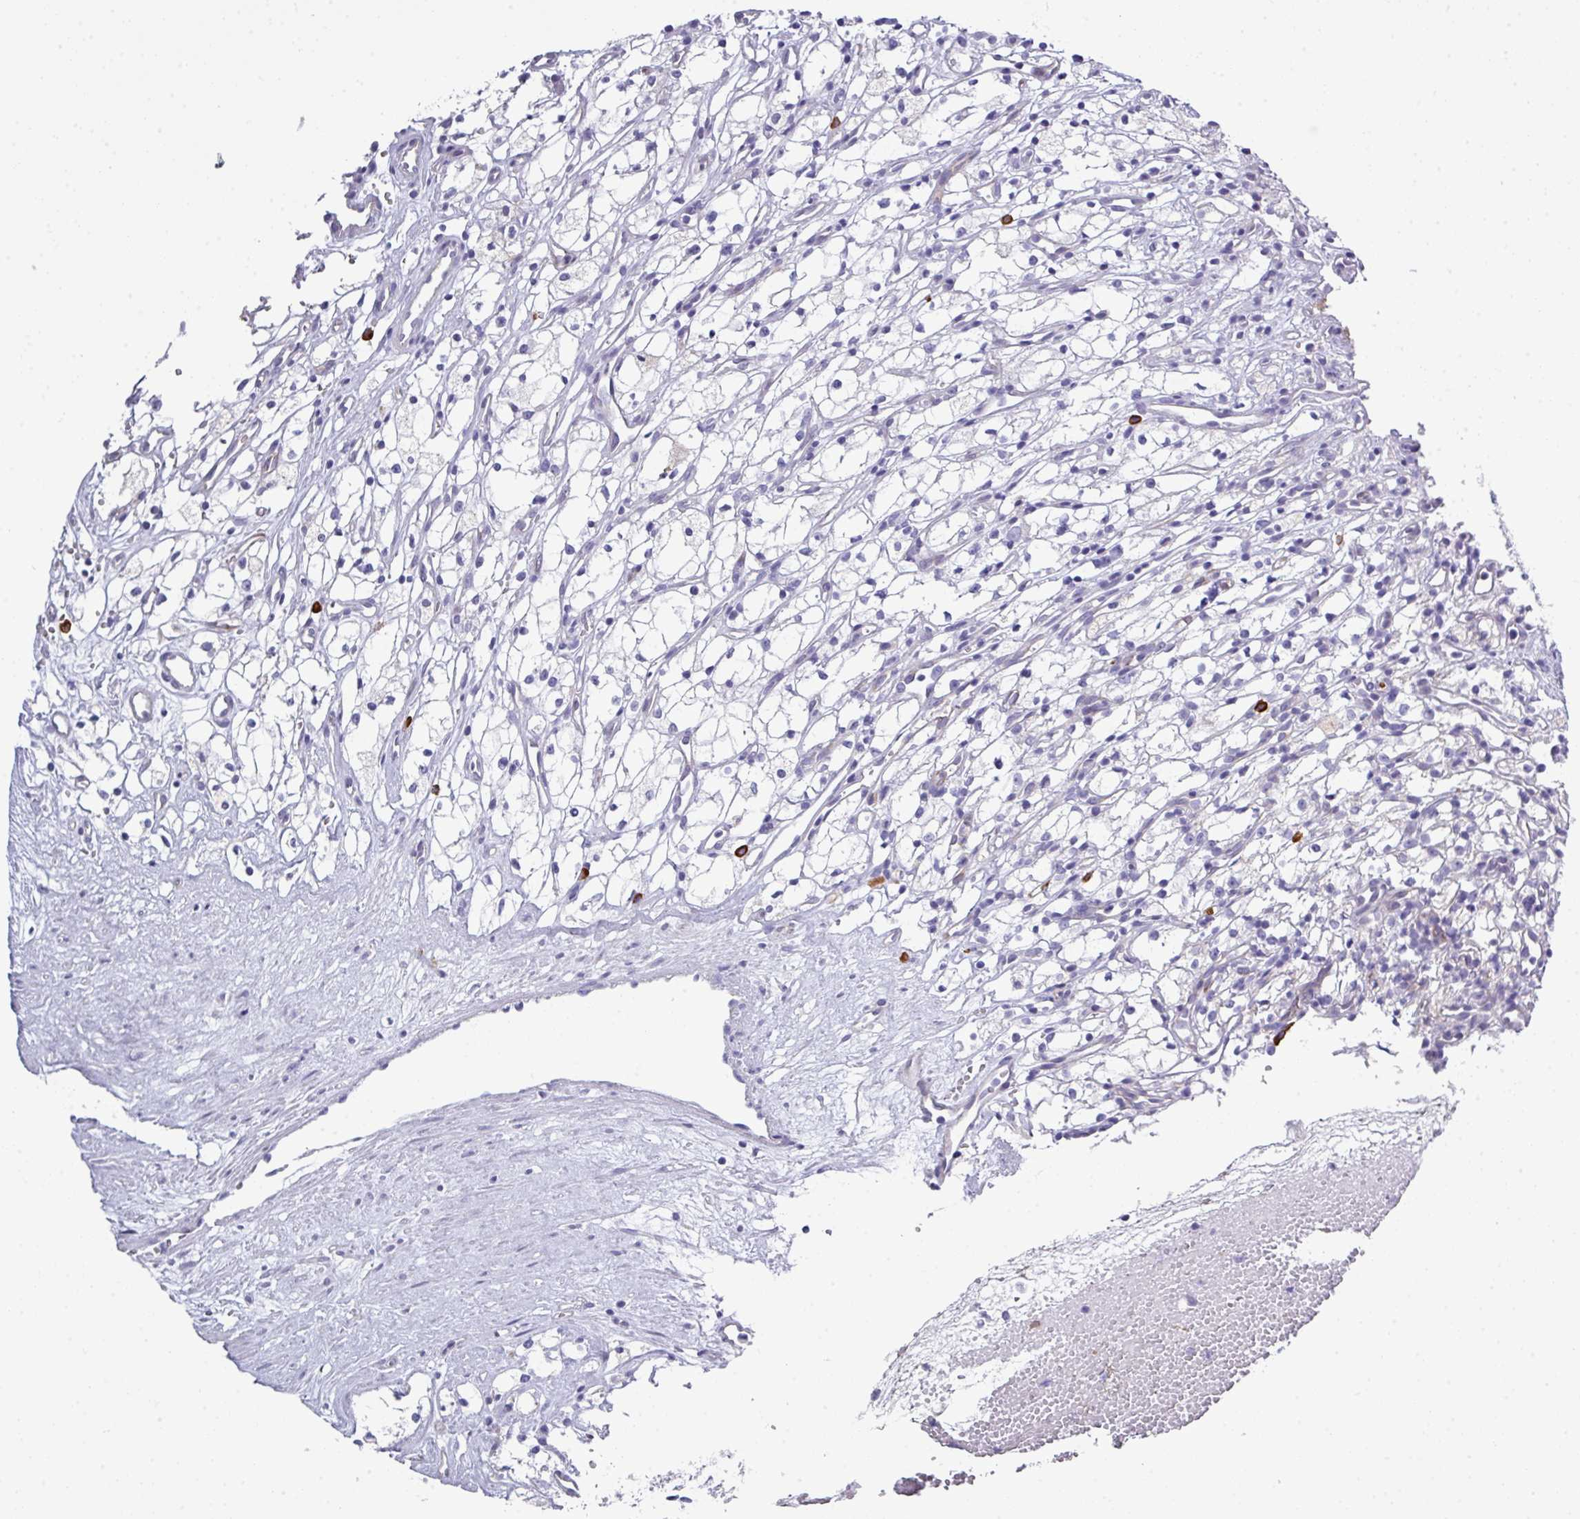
{"staining": {"intensity": "negative", "quantity": "none", "location": "none"}, "tissue": "renal cancer", "cell_type": "Tumor cells", "image_type": "cancer", "snomed": [{"axis": "morphology", "description": "Adenocarcinoma, NOS"}, {"axis": "topography", "description": "Kidney"}], "caption": "DAB immunohistochemical staining of adenocarcinoma (renal) demonstrates no significant staining in tumor cells.", "gene": "ABCC5", "patient": {"sex": "male", "age": 59}}